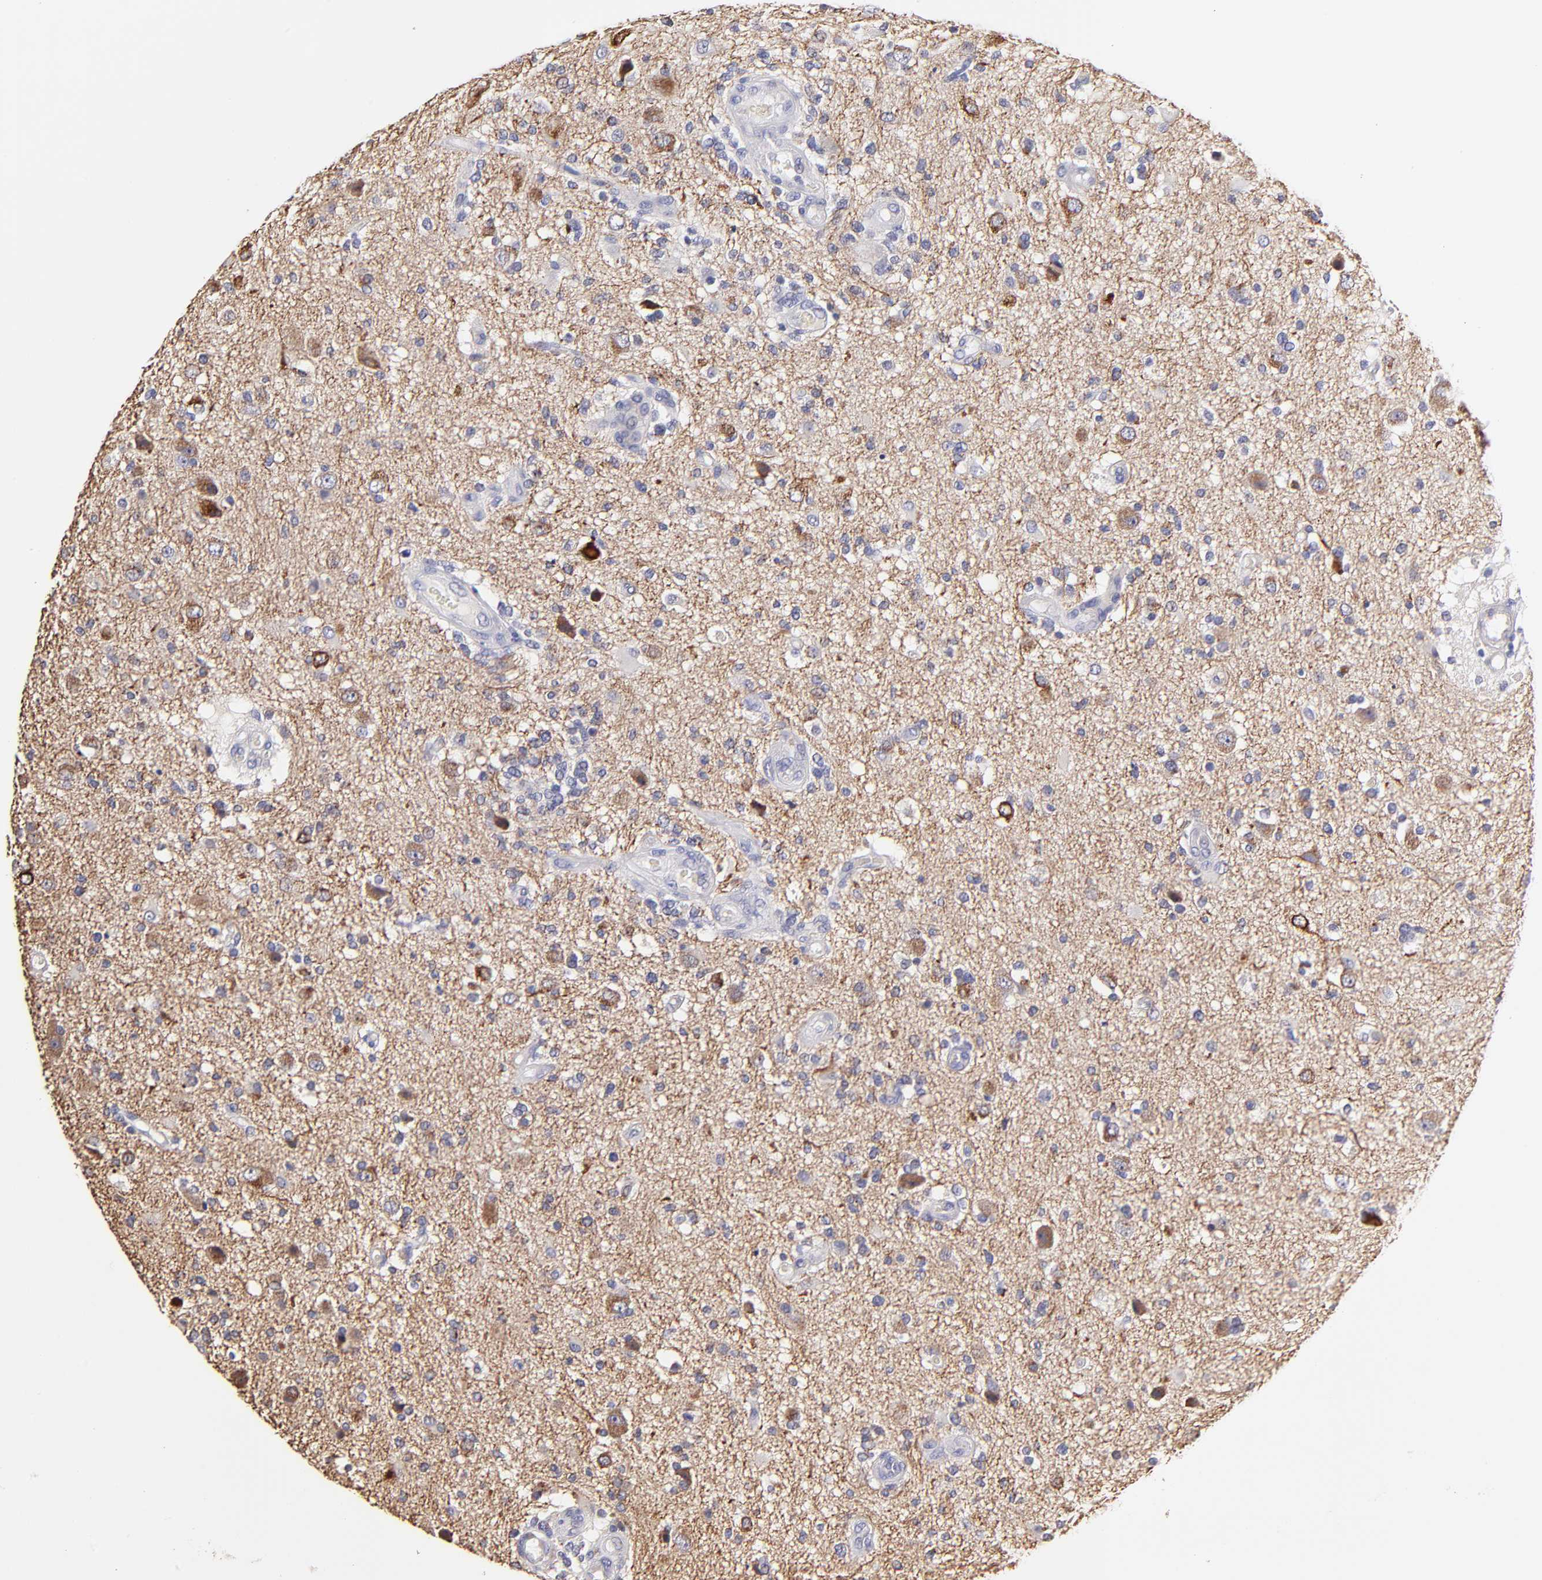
{"staining": {"intensity": "moderate", "quantity": "<25%", "location": "cytoplasmic/membranous"}, "tissue": "glioma", "cell_type": "Tumor cells", "image_type": "cancer", "snomed": [{"axis": "morphology", "description": "Normal tissue, NOS"}, {"axis": "morphology", "description": "Glioma, malignant, High grade"}, {"axis": "topography", "description": "Cerebral cortex"}], "caption": "A low amount of moderate cytoplasmic/membranous positivity is appreciated in approximately <25% of tumor cells in glioma tissue.", "gene": "BTG2", "patient": {"sex": "male", "age": 75}}